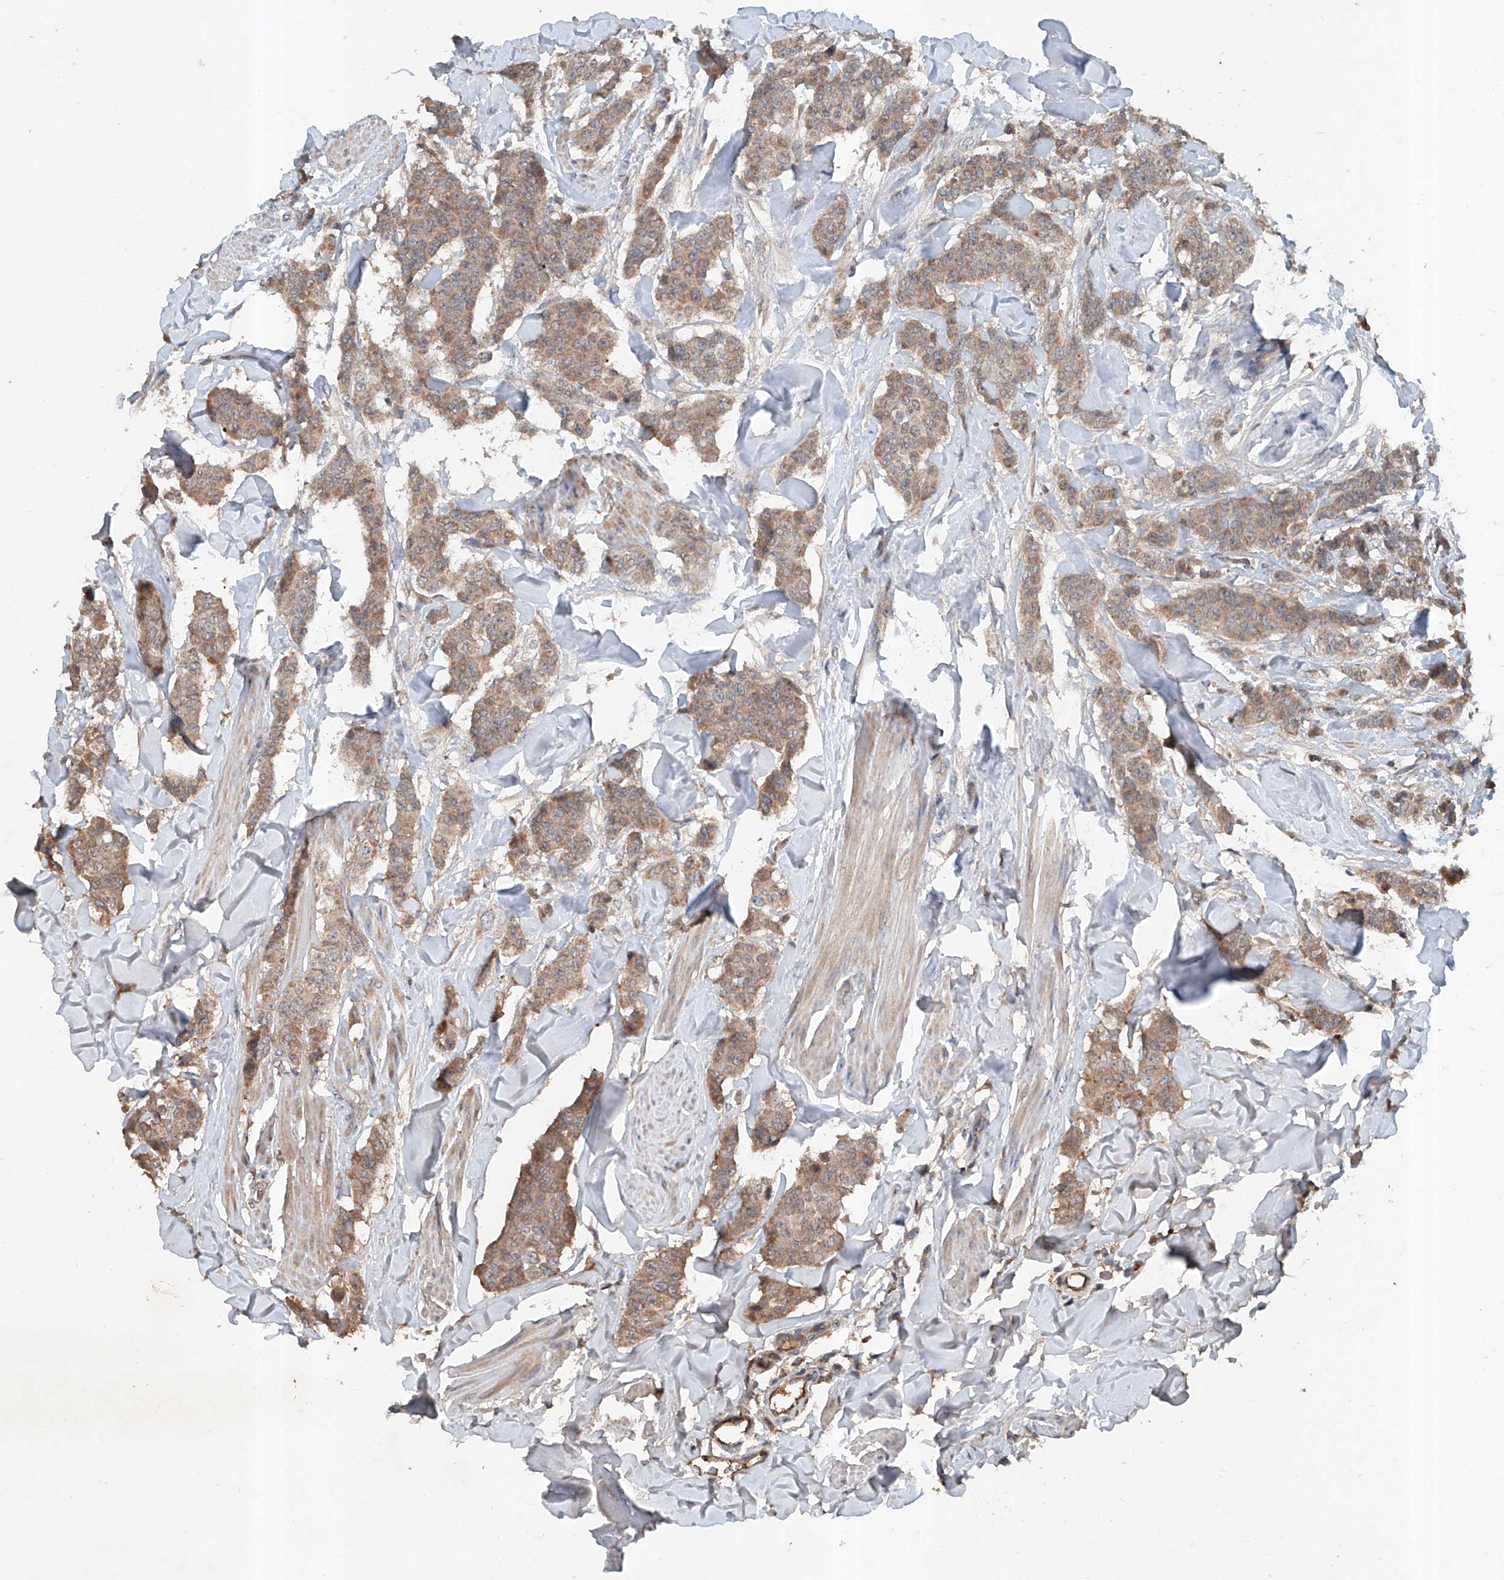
{"staining": {"intensity": "moderate", "quantity": ">75%", "location": "cytoplasmic/membranous"}, "tissue": "breast cancer", "cell_type": "Tumor cells", "image_type": "cancer", "snomed": [{"axis": "morphology", "description": "Duct carcinoma"}, {"axis": "topography", "description": "Breast"}], "caption": "Protein expression analysis of breast invasive ductal carcinoma shows moderate cytoplasmic/membranous staining in about >75% of tumor cells.", "gene": "ADAM23", "patient": {"sex": "female", "age": 40}}